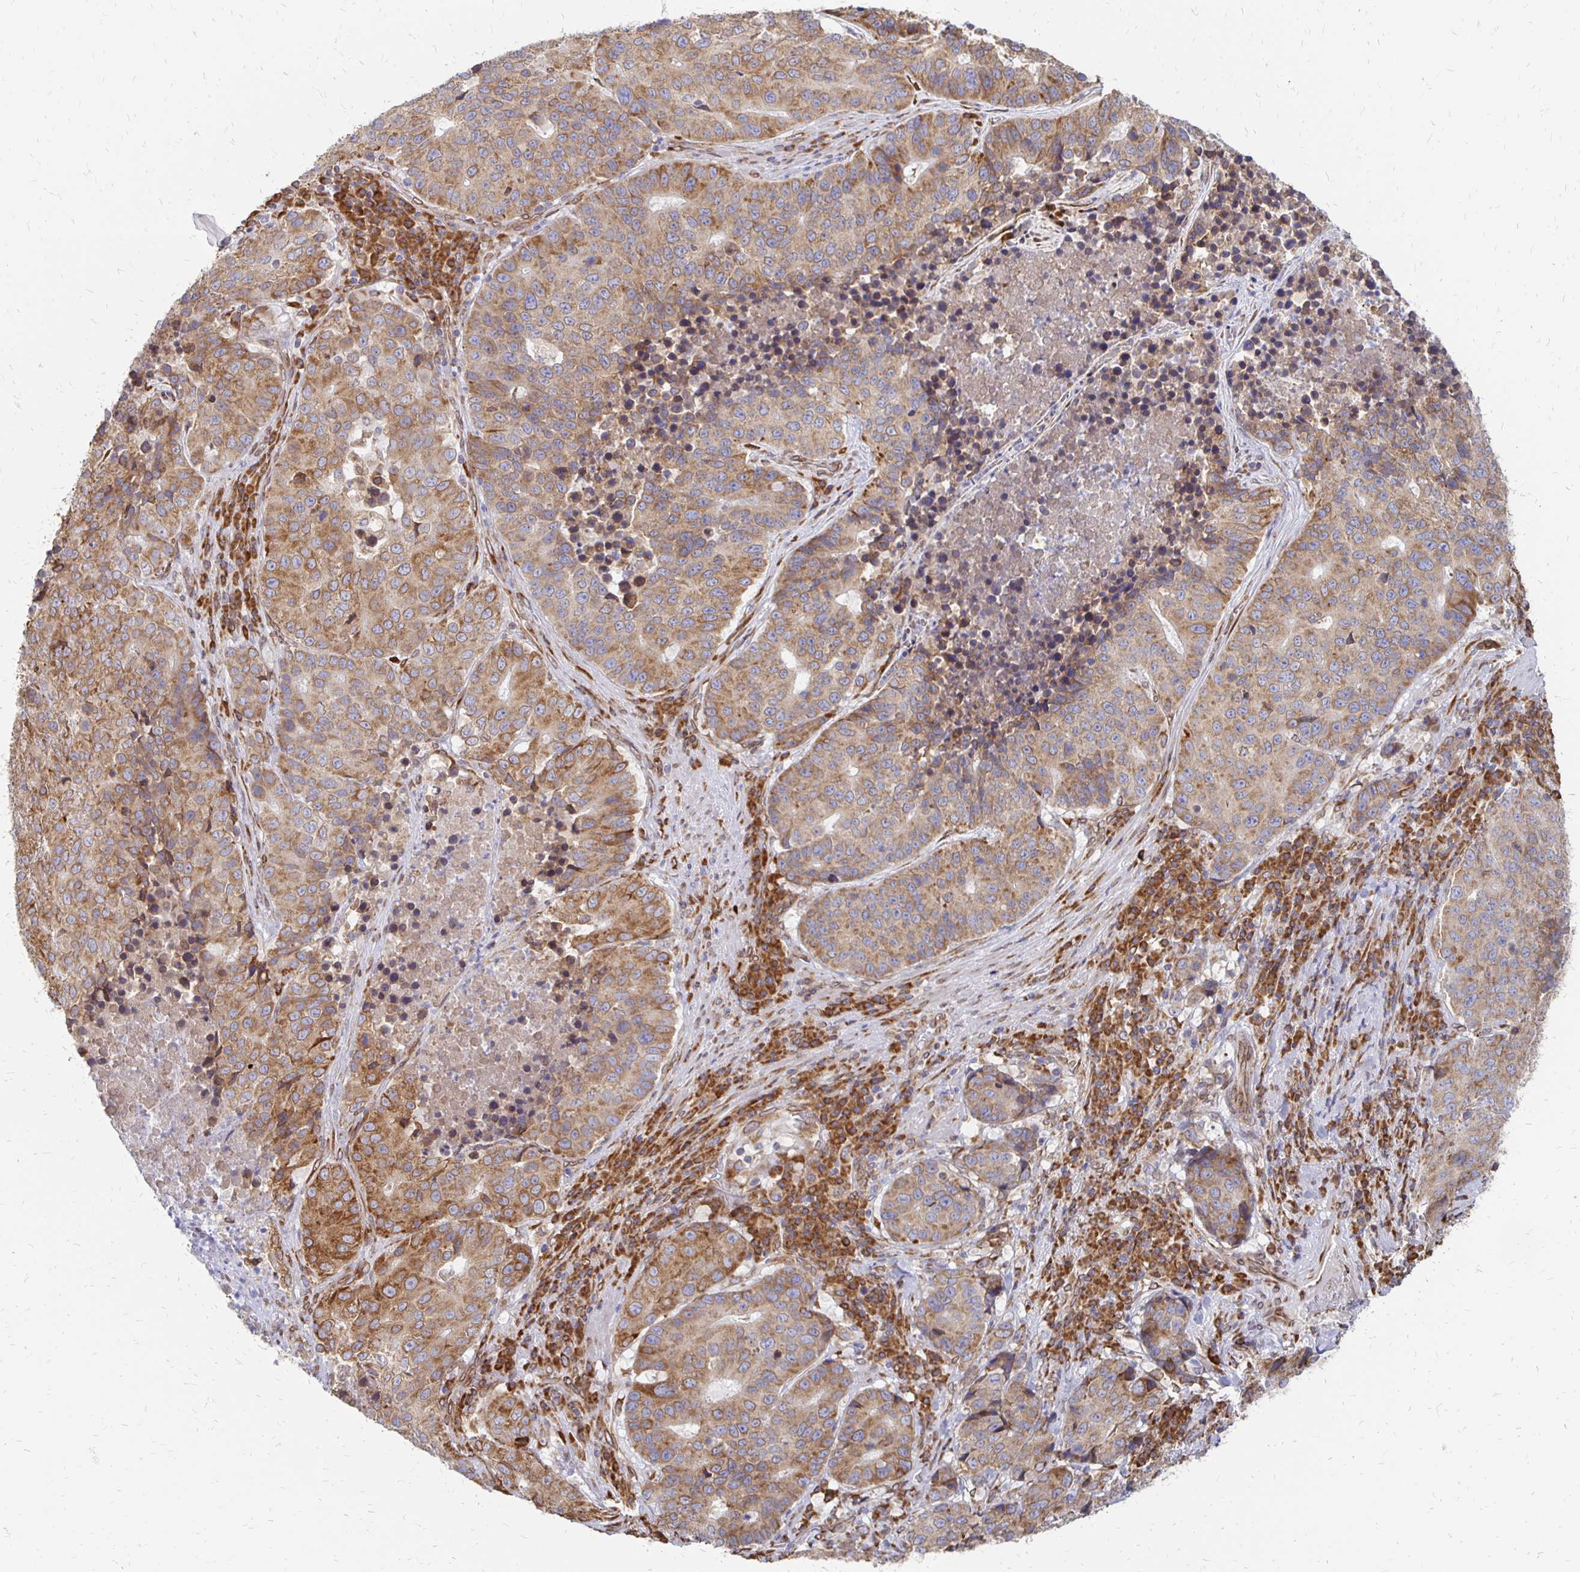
{"staining": {"intensity": "moderate", "quantity": ">75%", "location": "cytoplasmic/membranous"}, "tissue": "stomach cancer", "cell_type": "Tumor cells", "image_type": "cancer", "snomed": [{"axis": "morphology", "description": "Adenocarcinoma, NOS"}, {"axis": "topography", "description": "Stomach"}], "caption": "Stomach adenocarcinoma tissue shows moderate cytoplasmic/membranous staining in approximately >75% of tumor cells (DAB (3,3'-diaminobenzidine) IHC with brightfield microscopy, high magnification).", "gene": "PELI3", "patient": {"sex": "male", "age": 71}}